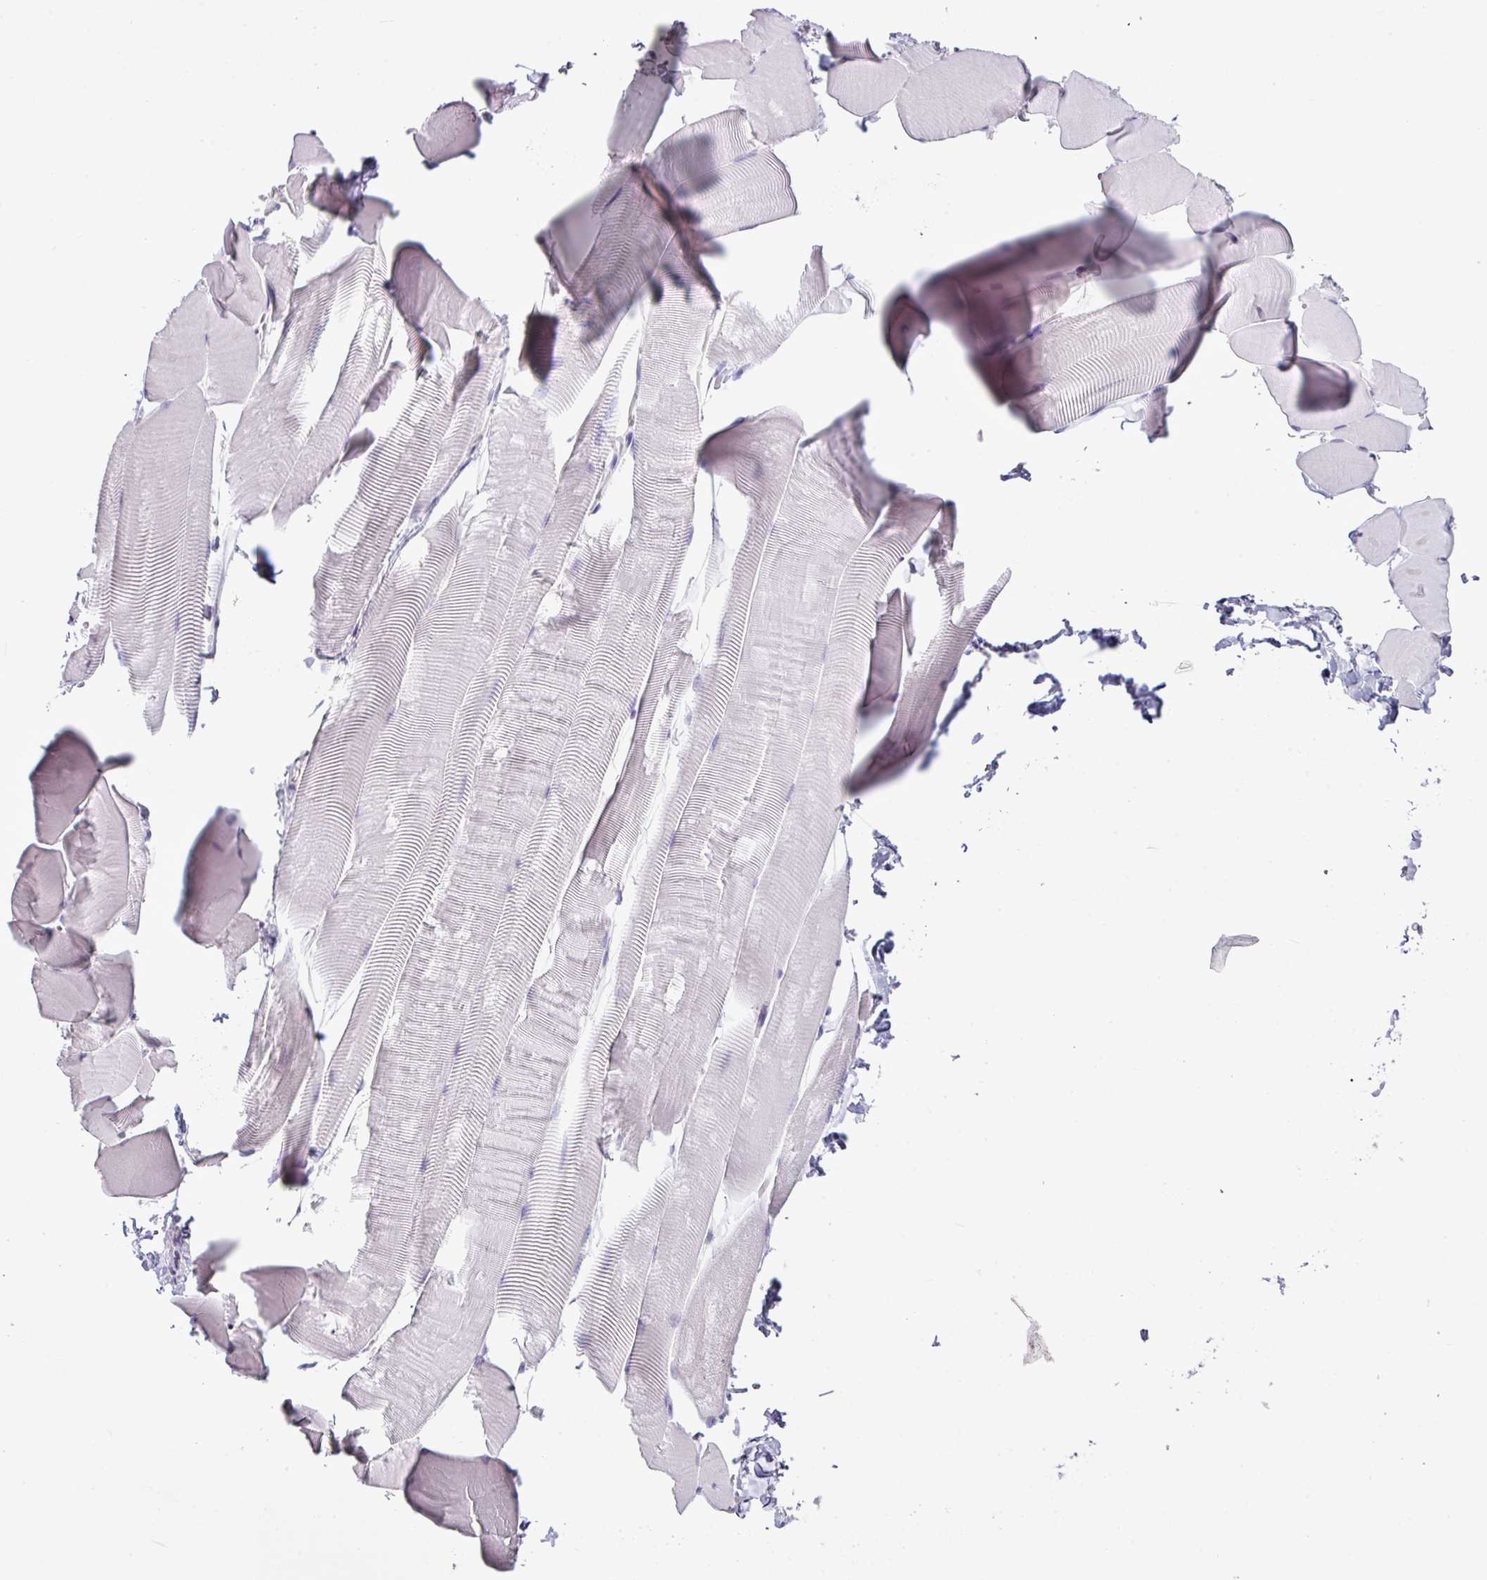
{"staining": {"intensity": "negative", "quantity": "none", "location": "none"}, "tissue": "skeletal muscle", "cell_type": "Myocytes", "image_type": "normal", "snomed": [{"axis": "morphology", "description": "Normal tissue, NOS"}, {"axis": "topography", "description": "Skeletal muscle"}], "caption": "Immunohistochemical staining of normal skeletal muscle reveals no significant staining in myocytes. (DAB (3,3'-diaminobenzidine) immunohistochemistry (IHC) visualized using brightfield microscopy, high magnification).", "gene": "TTLL12", "patient": {"sex": "male", "age": 25}}